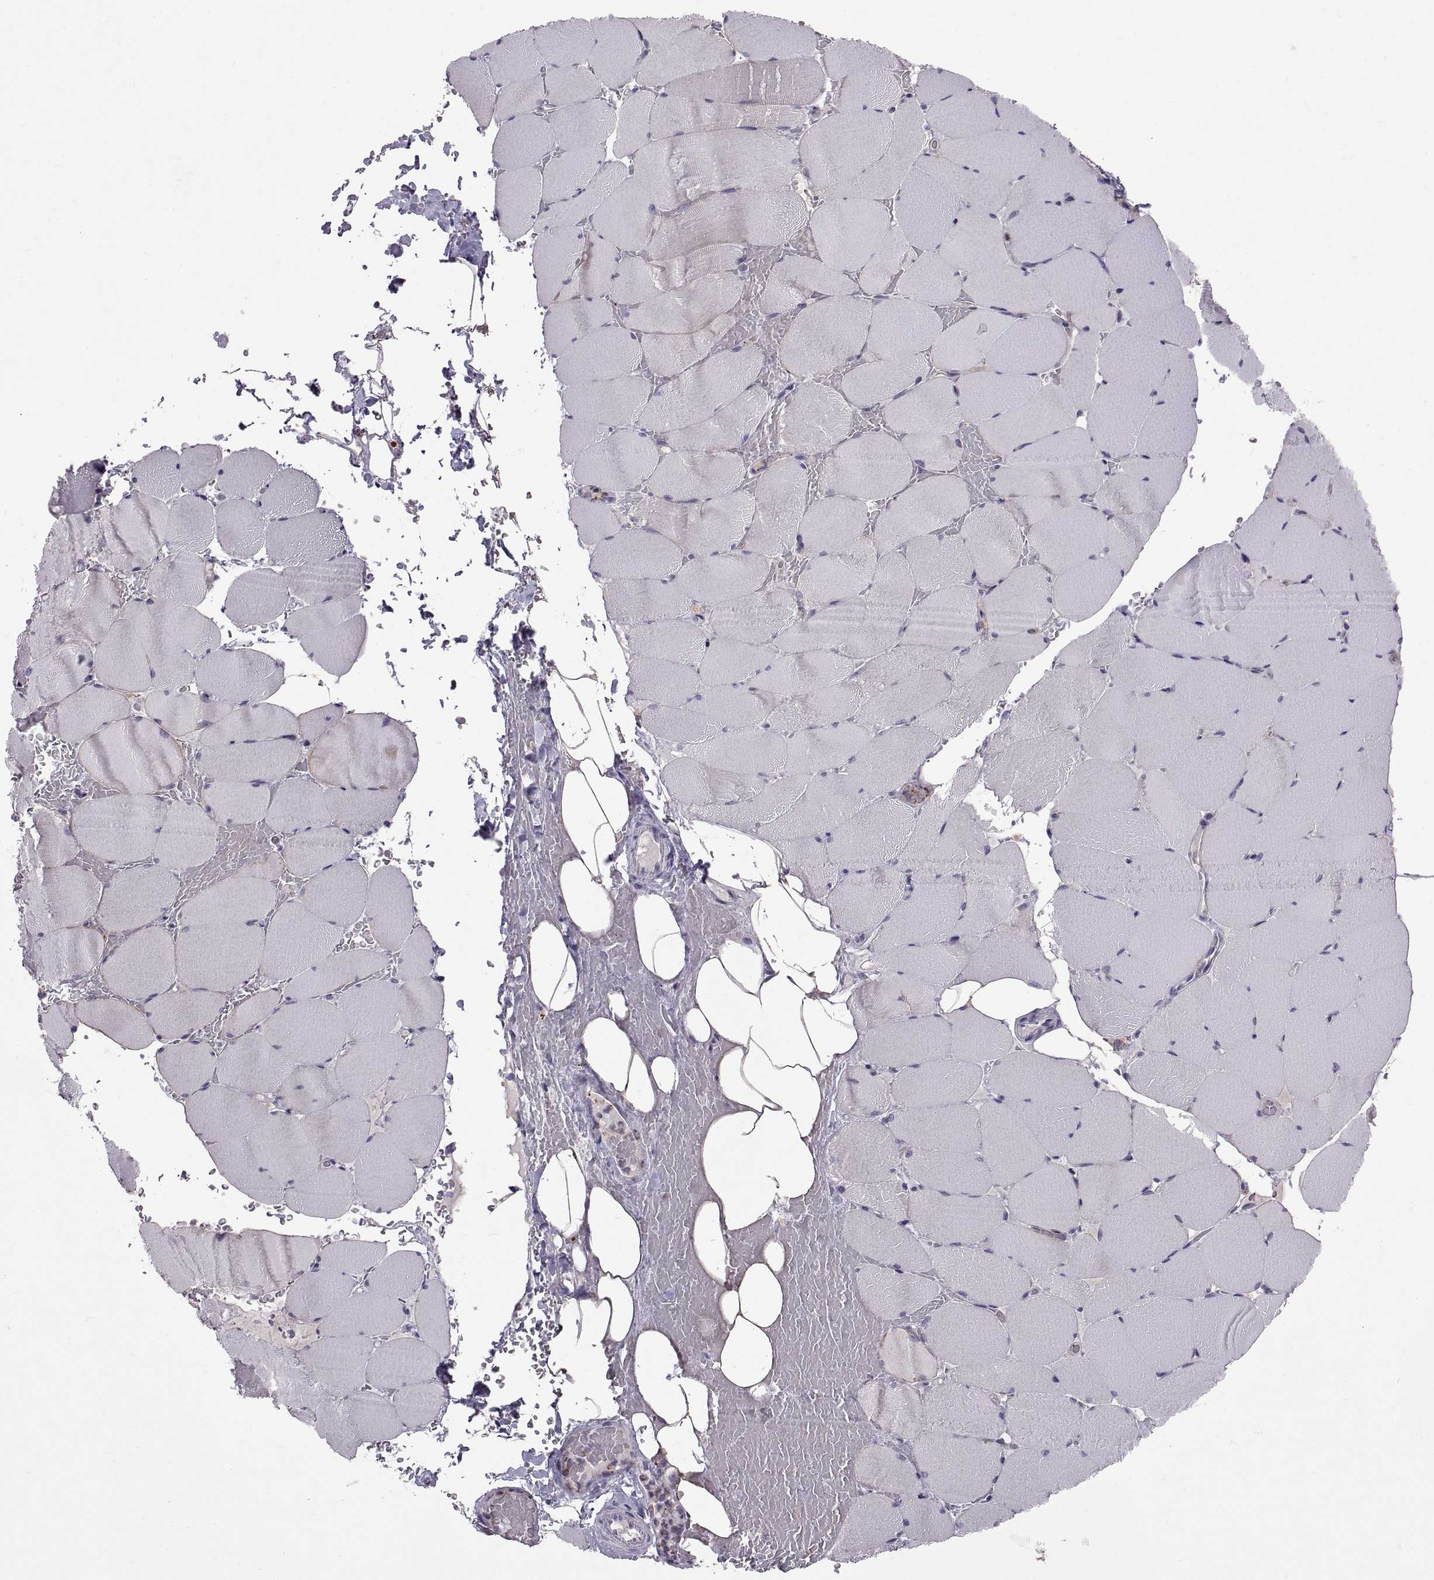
{"staining": {"intensity": "negative", "quantity": "none", "location": "none"}, "tissue": "skeletal muscle", "cell_type": "Myocytes", "image_type": "normal", "snomed": [{"axis": "morphology", "description": "Normal tissue, NOS"}, {"axis": "topography", "description": "Skeletal muscle"}], "caption": "The micrograph reveals no significant positivity in myocytes of skeletal muscle. (Stains: DAB (3,3'-diaminobenzidine) immunohistochemistry with hematoxylin counter stain, Microscopy: brightfield microscopy at high magnification).", "gene": "ARSL", "patient": {"sex": "female", "age": 37}}